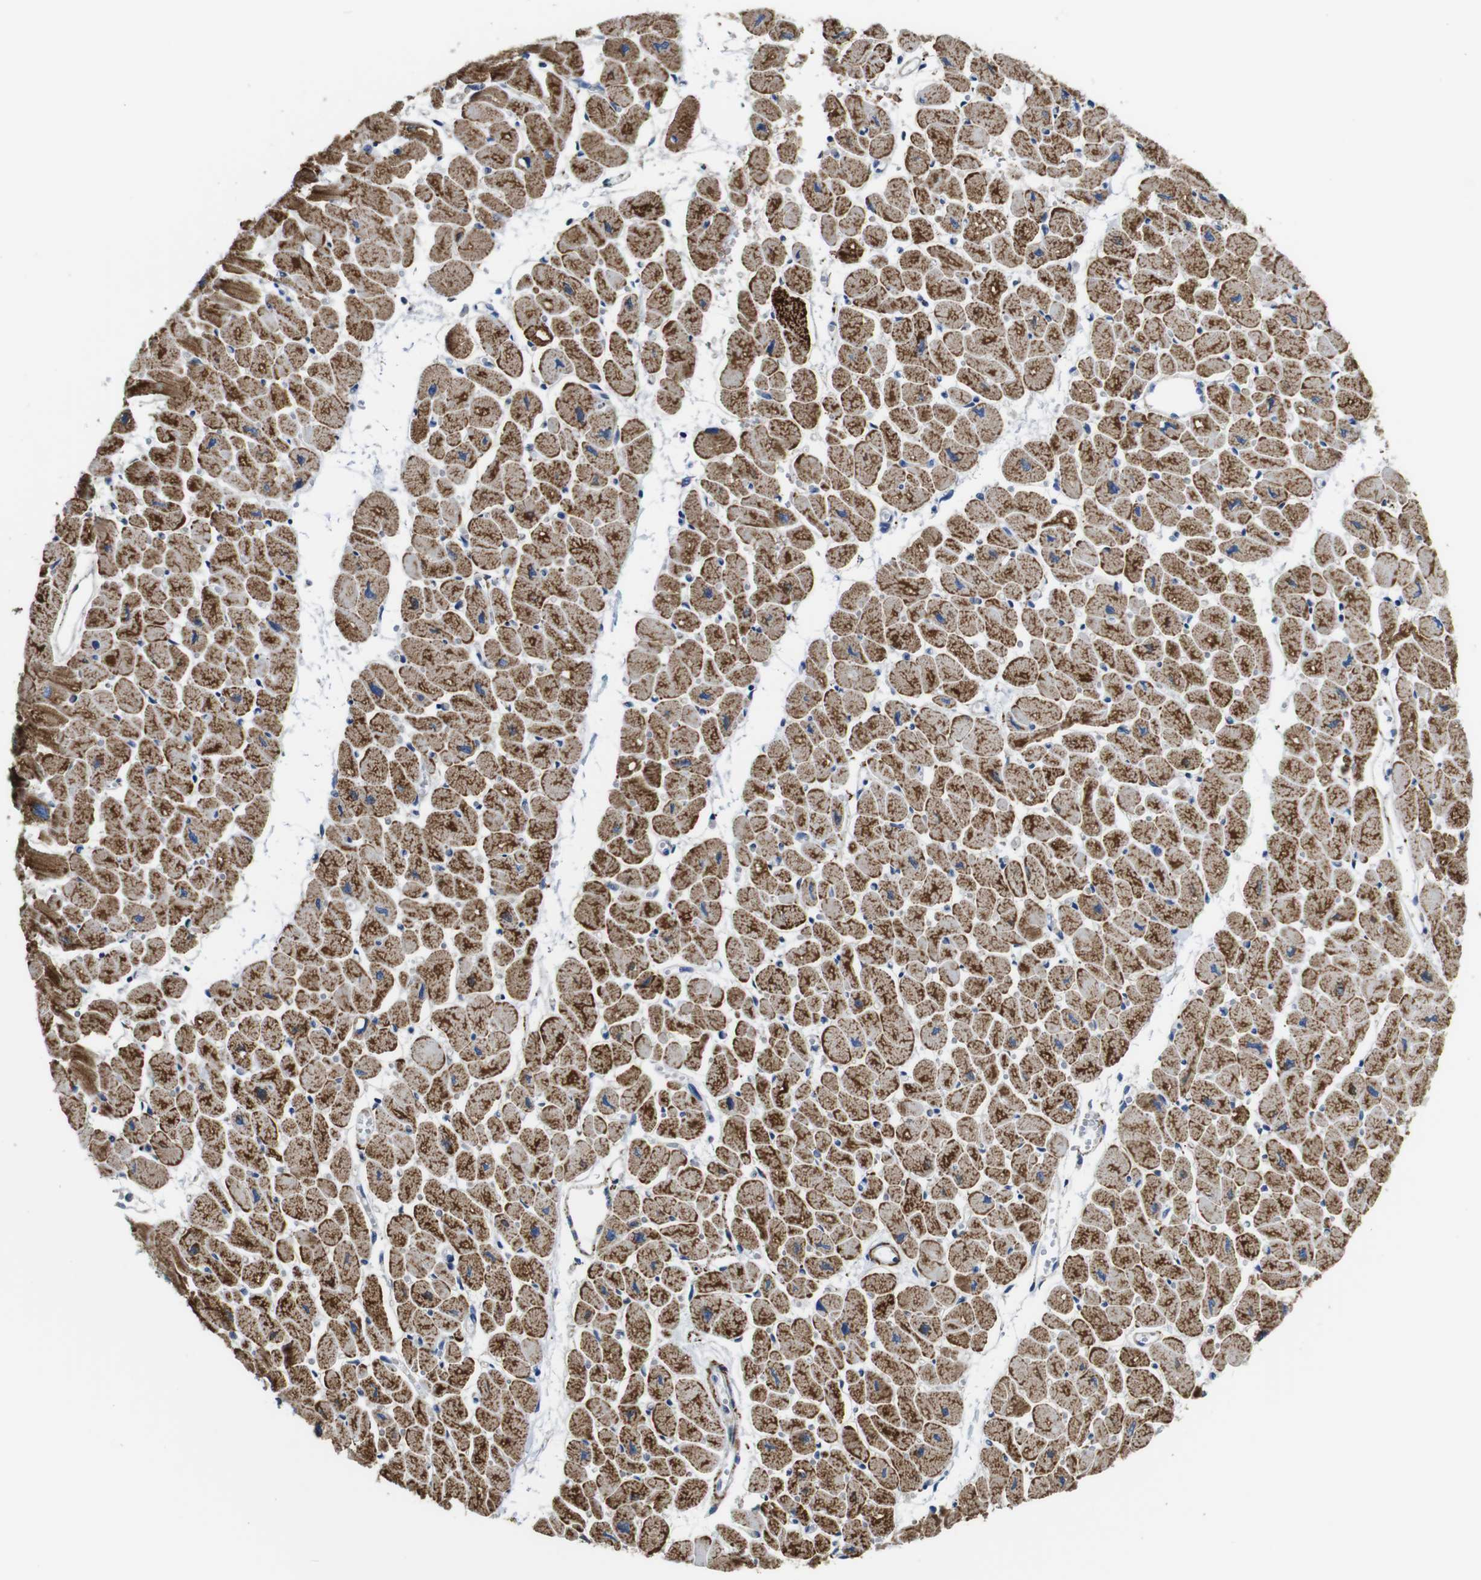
{"staining": {"intensity": "strong", "quantity": "25%-75%", "location": "cytoplasmic/membranous"}, "tissue": "heart muscle", "cell_type": "Cardiomyocytes", "image_type": "normal", "snomed": [{"axis": "morphology", "description": "Normal tissue, NOS"}, {"axis": "topography", "description": "Heart"}], "caption": "Heart muscle stained for a protein (brown) shows strong cytoplasmic/membranous positive staining in about 25%-75% of cardiomyocytes.", "gene": "MAOA", "patient": {"sex": "female", "age": 54}}